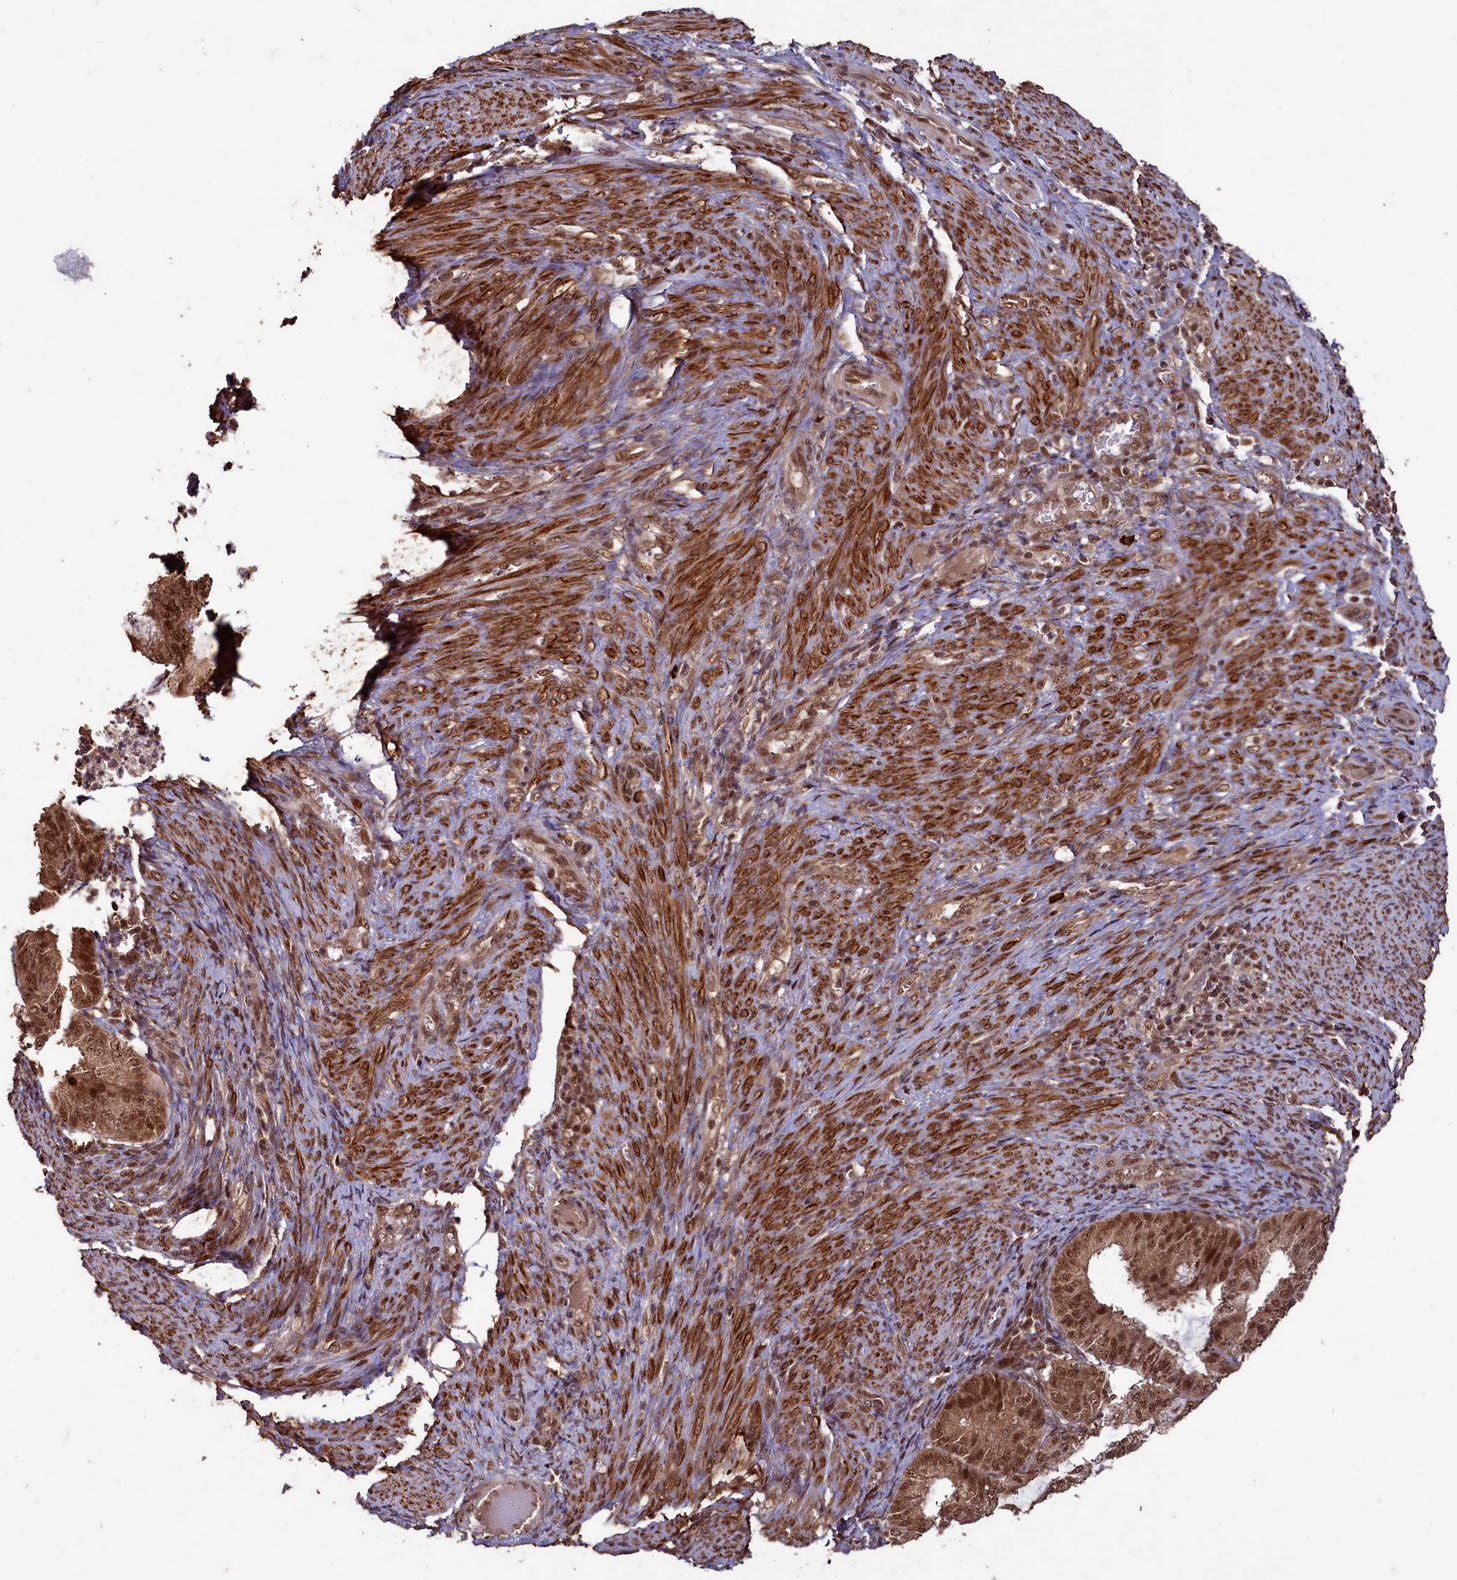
{"staining": {"intensity": "strong", "quantity": ">75%", "location": "nuclear"}, "tissue": "endometrial cancer", "cell_type": "Tumor cells", "image_type": "cancer", "snomed": [{"axis": "morphology", "description": "Adenocarcinoma, NOS"}, {"axis": "topography", "description": "Endometrium"}], "caption": "Immunohistochemistry of human endometrial adenocarcinoma shows high levels of strong nuclear expression in approximately >75% of tumor cells.", "gene": "NAE1", "patient": {"sex": "female", "age": 51}}